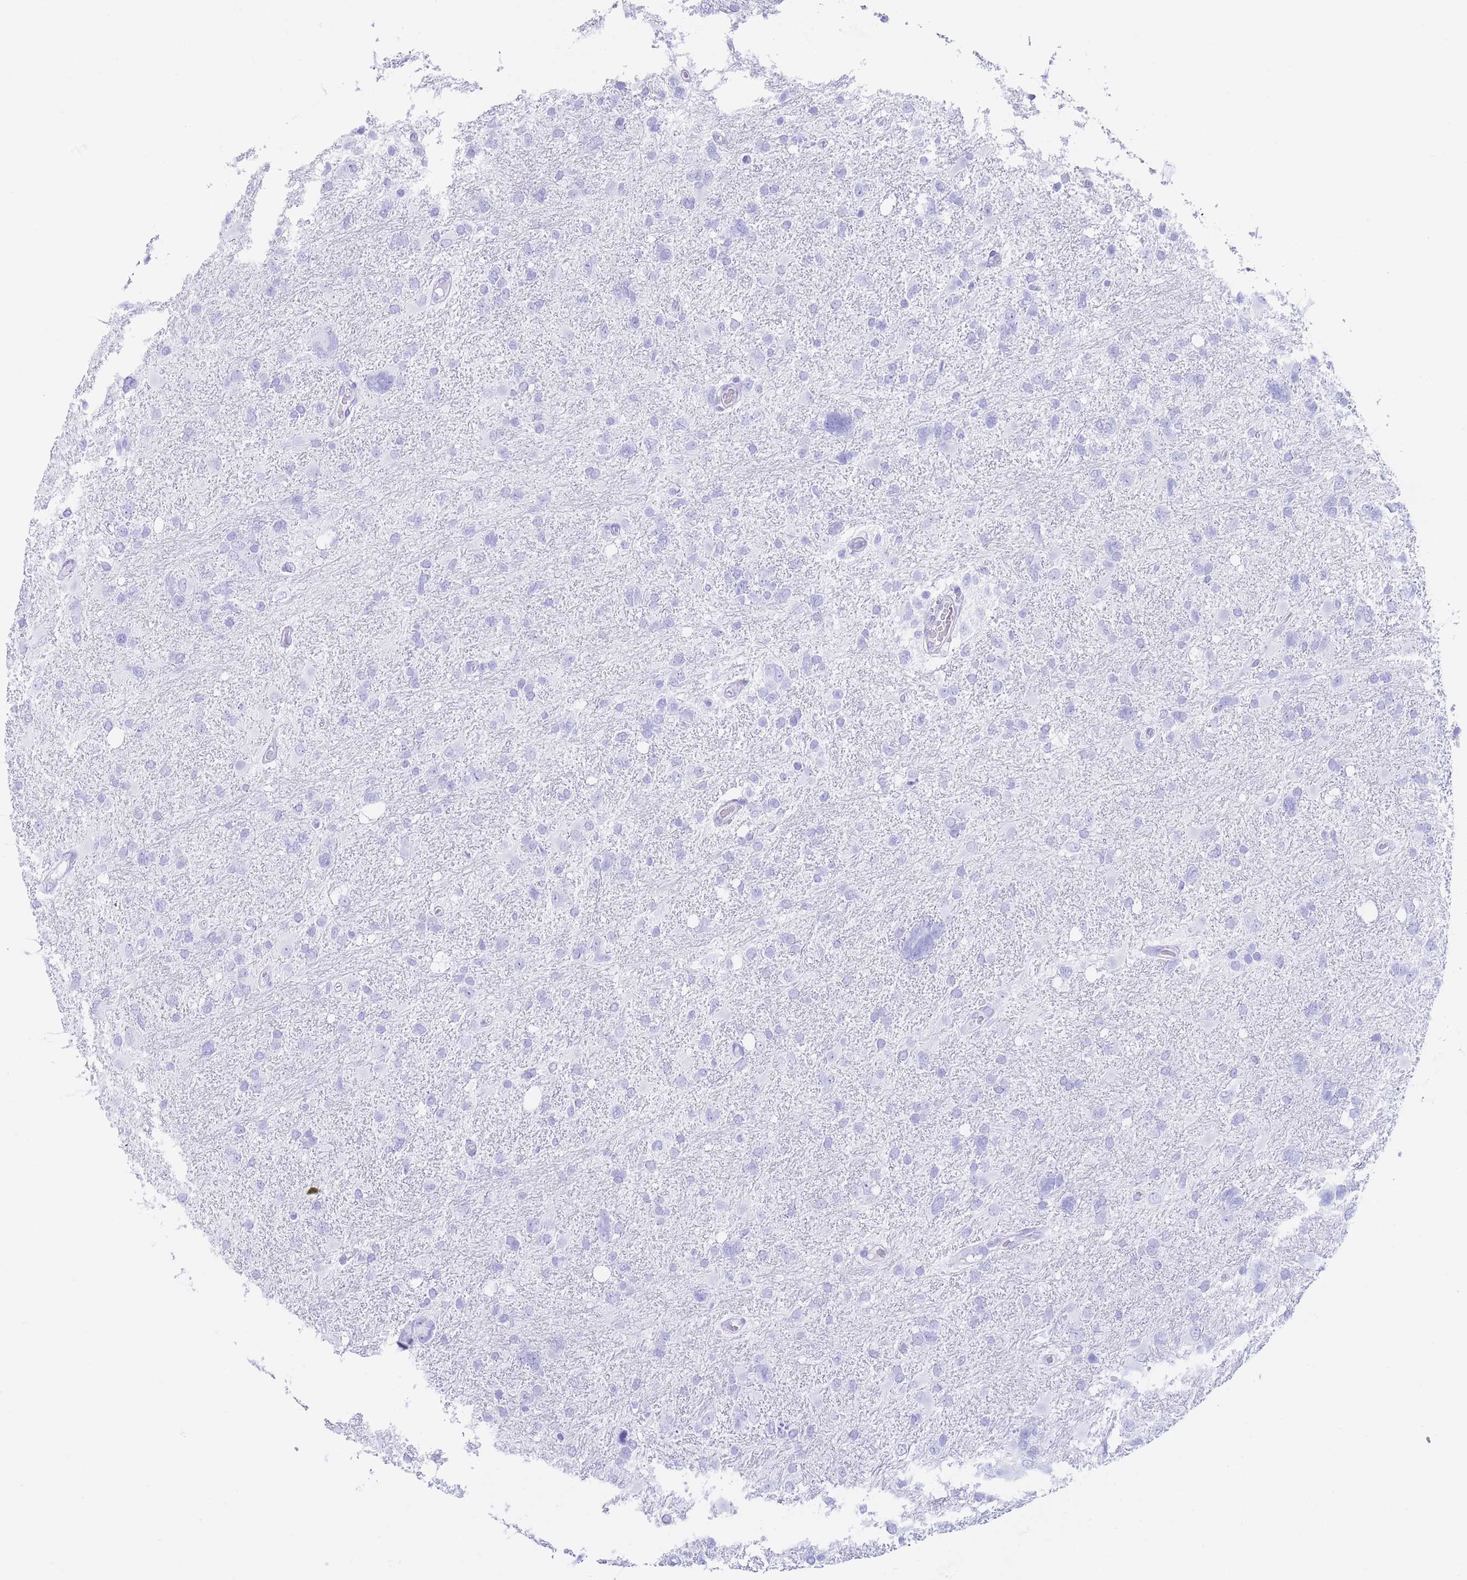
{"staining": {"intensity": "negative", "quantity": "none", "location": "none"}, "tissue": "glioma", "cell_type": "Tumor cells", "image_type": "cancer", "snomed": [{"axis": "morphology", "description": "Glioma, malignant, High grade"}, {"axis": "topography", "description": "Brain"}], "caption": "High magnification brightfield microscopy of glioma stained with DAB (brown) and counterstained with hematoxylin (blue): tumor cells show no significant positivity.", "gene": "SLCO1B3", "patient": {"sex": "male", "age": 61}}